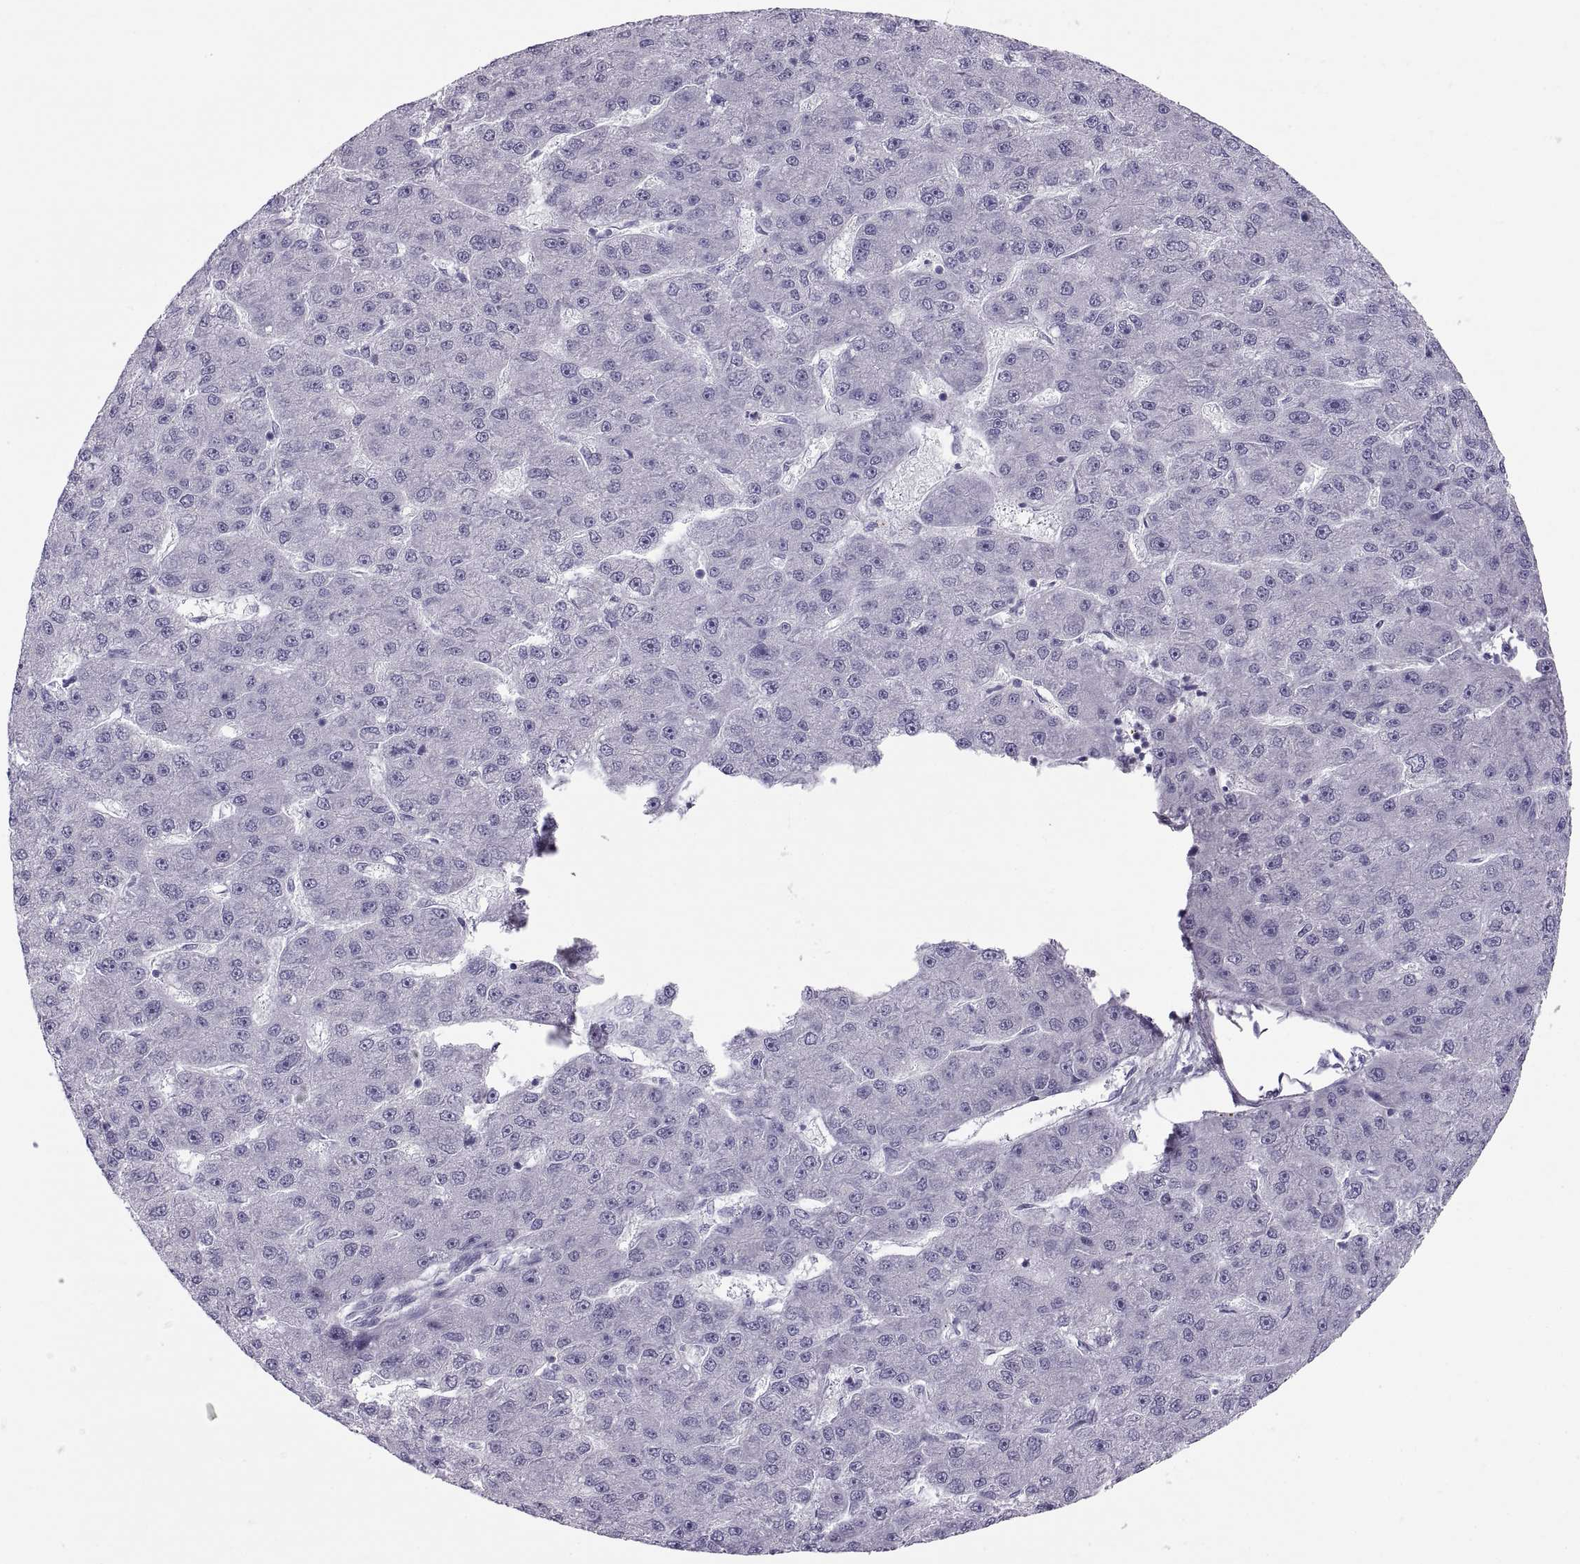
{"staining": {"intensity": "negative", "quantity": "none", "location": "none"}, "tissue": "liver cancer", "cell_type": "Tumor cells", "image_type": "cancer", "snomed": [{"axis": "morphology", "description": "Carcinoma, Hepatocellular, NOS"}, {"axis": "topography", "description": "Liver"}], "caption": "The IHC micrograph has no significant expression in tumor cells of liver cancer (hepatocellular carcinoma) tissue.", "gene": "C3orf22", "patient": {"sex": "male", "age": 67}}